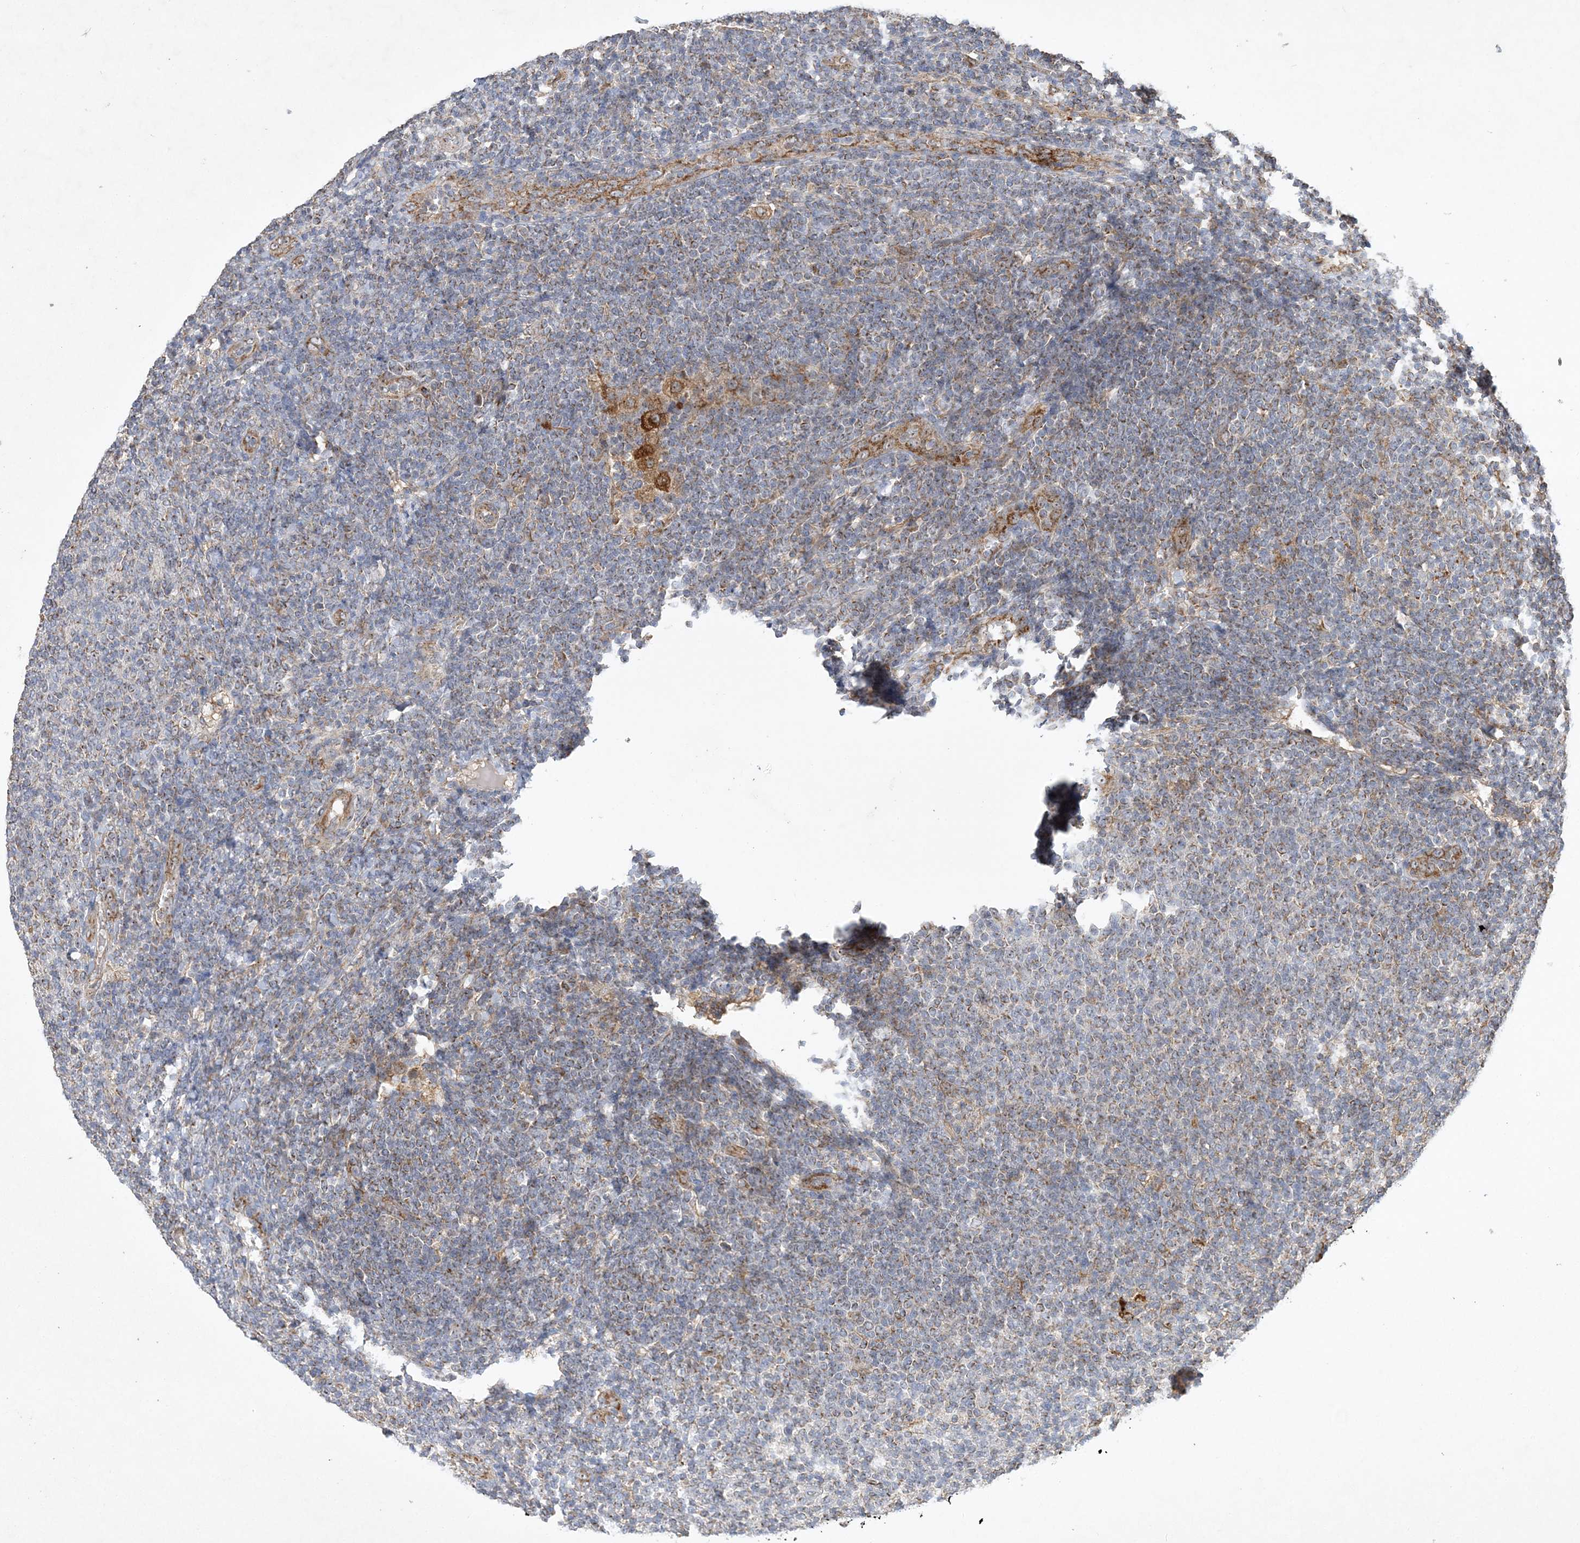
{"staining": {"intensity": "weak", "quantity": "25%-75%", "location": "cytoplasmic/membranous"}, "tissue": "lymphoma", "cell_type": "Tumor cells", "image_type": "cancer", "snomed": [{"axis": "morphology", "description": "Malignant lymphoma, non-Hodgkin's type, Low grade"}, {"axis": "topography", "description": "Lymph node"}], "caption": "Protein expression analysis of malignant lymphoma, non-Hodgkin's type (low-grade) displays weak cytoplasmic/membranous expression in about 25%-75% of tumor cells. The staining was performed using DAB (3,3'-diaminobenzidine) to visualize the protein expression in brown, while the nuclei were stained in blue with hematoxylin (Magnification: 20x).", "gene": "FEZ2", "patient": {"sex": "male", "age": 66}}